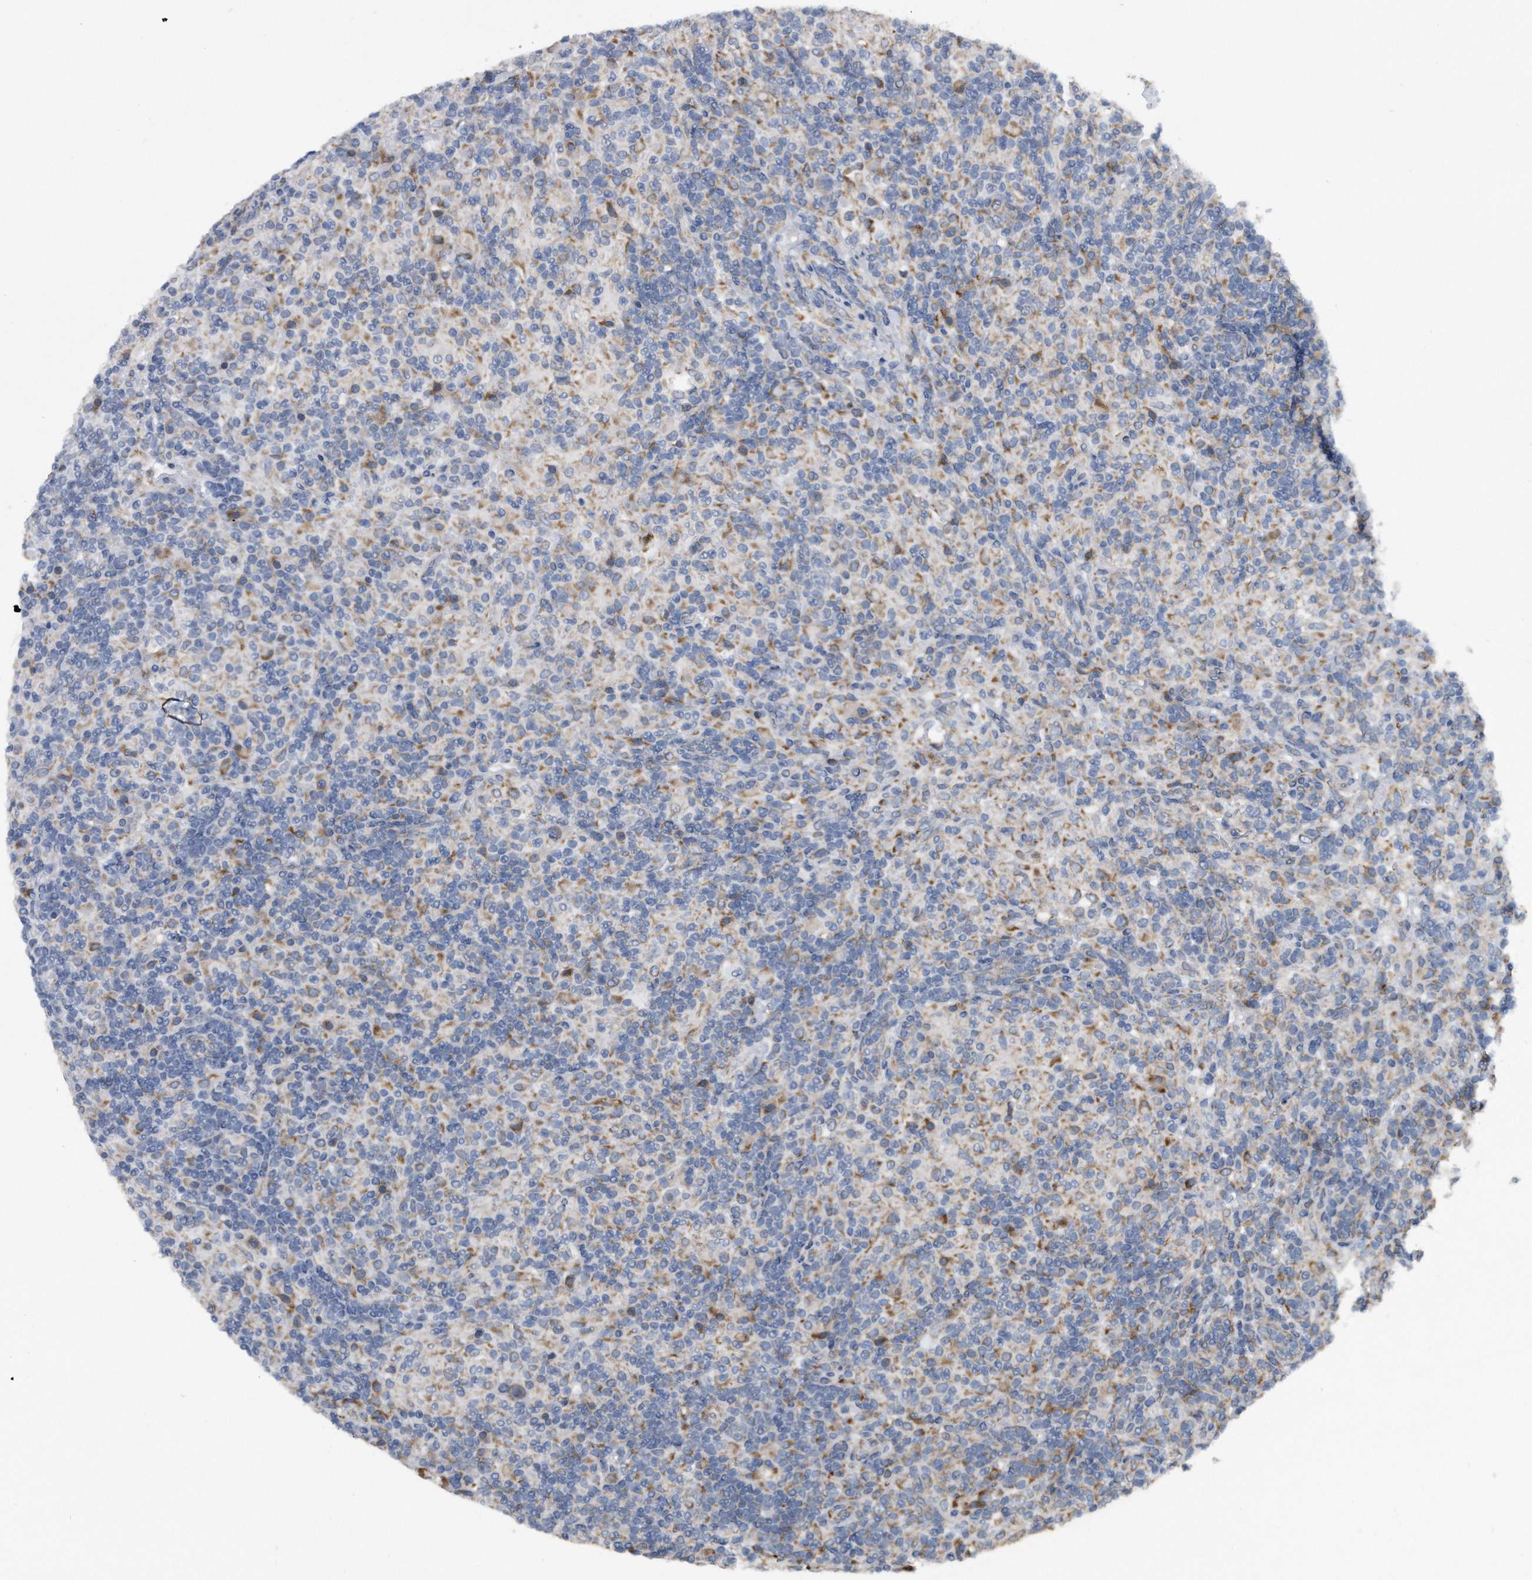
{"staining": {"intensity": "moderate", "quantity": "25%-75%", "location": "cytoplasmic/membranous"}, "tissue": "lymphoma", "cell_type": "Tumor cells", "image_type": "cancer", "snomed": [{"axis": "morphology", "description": "Hodgkin's disease, NOS"}, {"axis": "topography", "description": "Lymph node"}], "caption": "This photomicrograph demonstrates lymphoma stained with immunohistochemistry to label a protein in brown. The cytoplasmic/membranous of tumor cells show moderate positivity for the protein. Nuclei are counter-stained blue.", "gene": "CCDC47", "patient": {"sex": "male", "age": 70}}